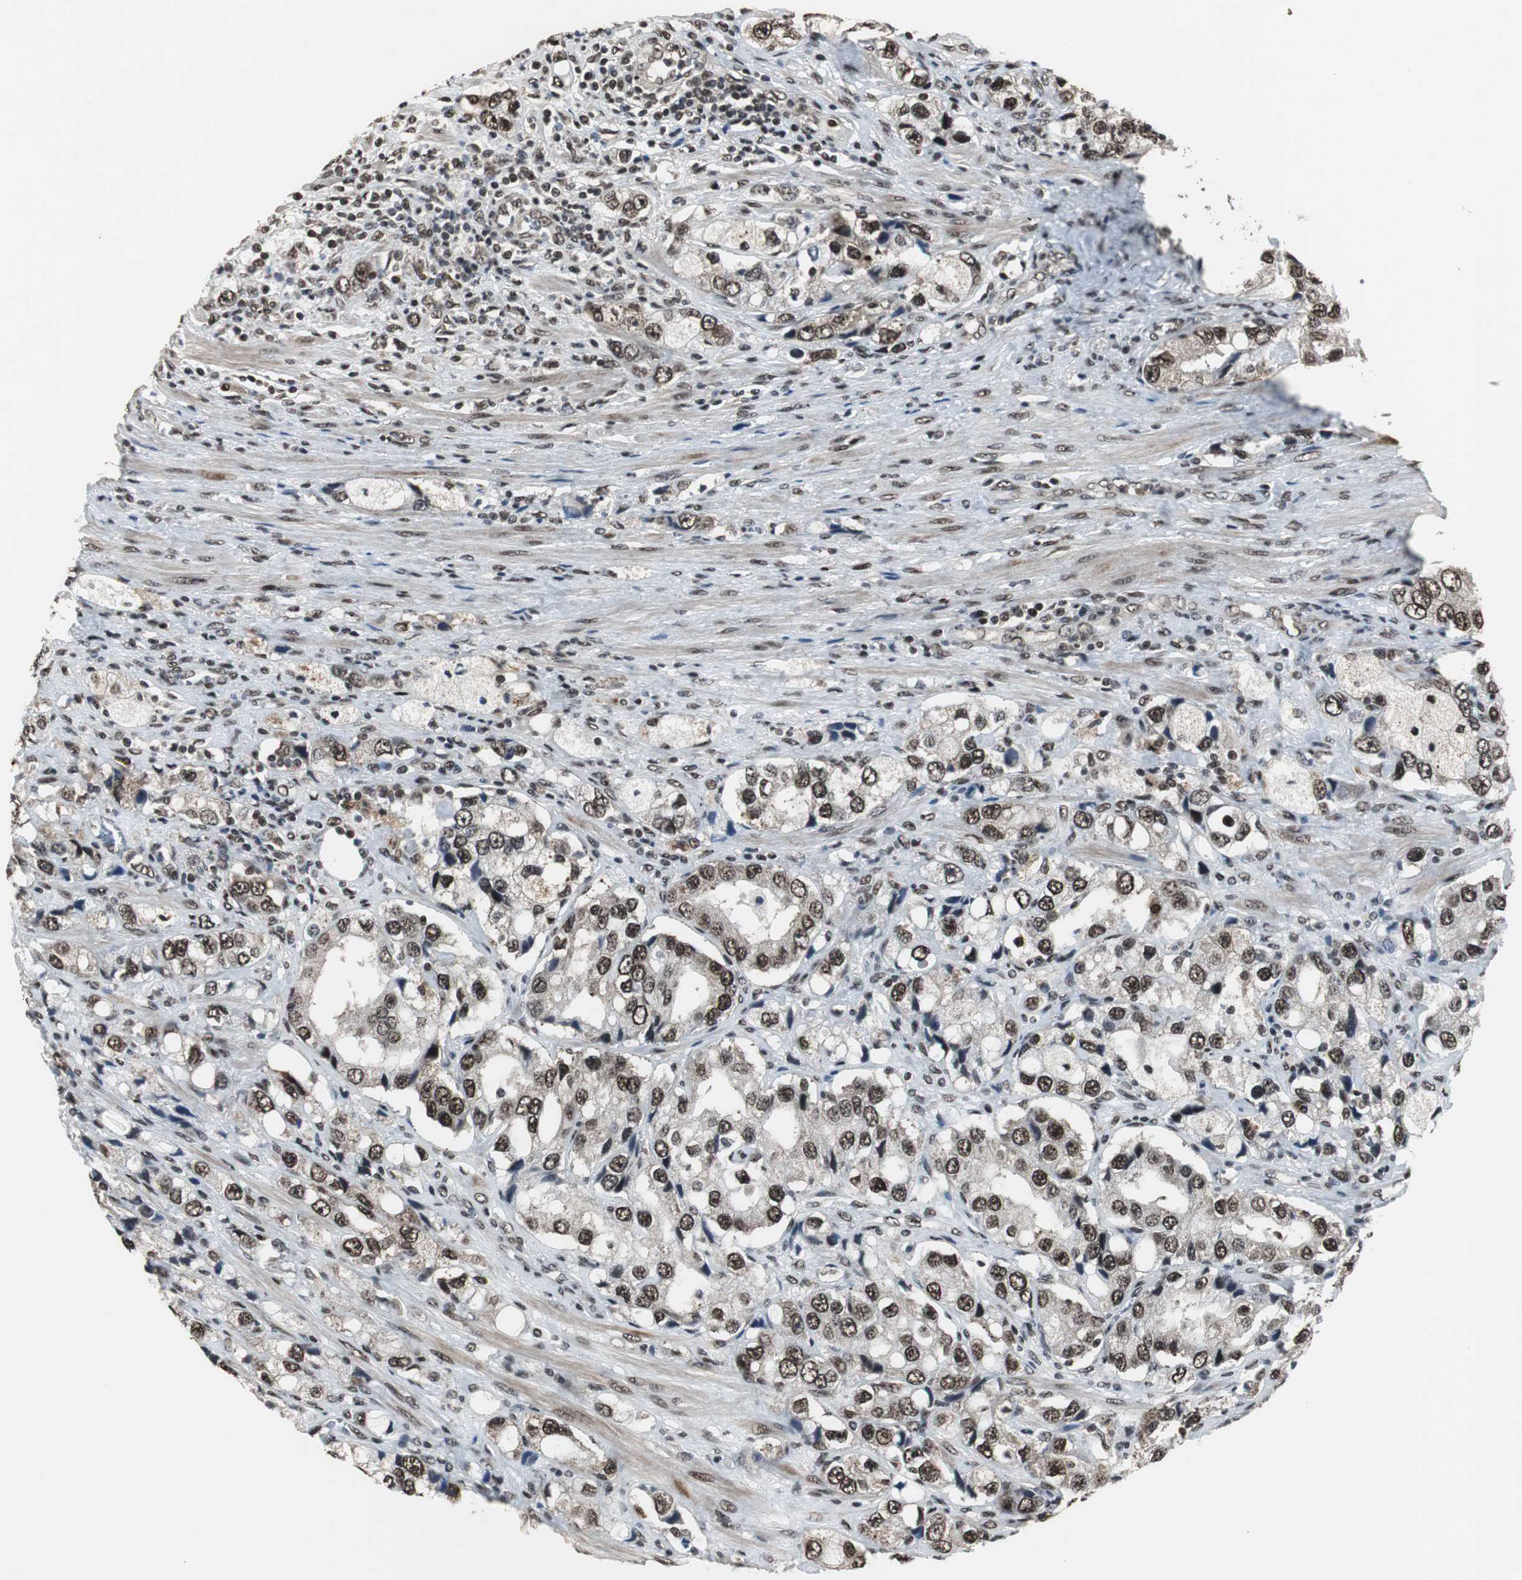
{"staining": {"intensity": "strong", "quantity": ">75%", "location": "nuclear"}, "tissue": "prostate cancer", "cell_type": "Tumor cells", "image_type": "cancer", "snomed": [{"axis": "morphology", "description": "Adenocarcinoma, High grade"}, {"axis": "topography", "description": "Prostate"}], "caption": "The micrograph exhibits a brown stain indicating the presence of a protein in the nuclear of tumor cells in prostate high-grade adenocarcinoma. The staining was performed using DAB to visualize the protein expression in brown, while the nuclei were stained in blue with hematoxylin (Magnification: 20x).", "gene": "CDK9", "patient": {"sex": "male", "age": 63}}